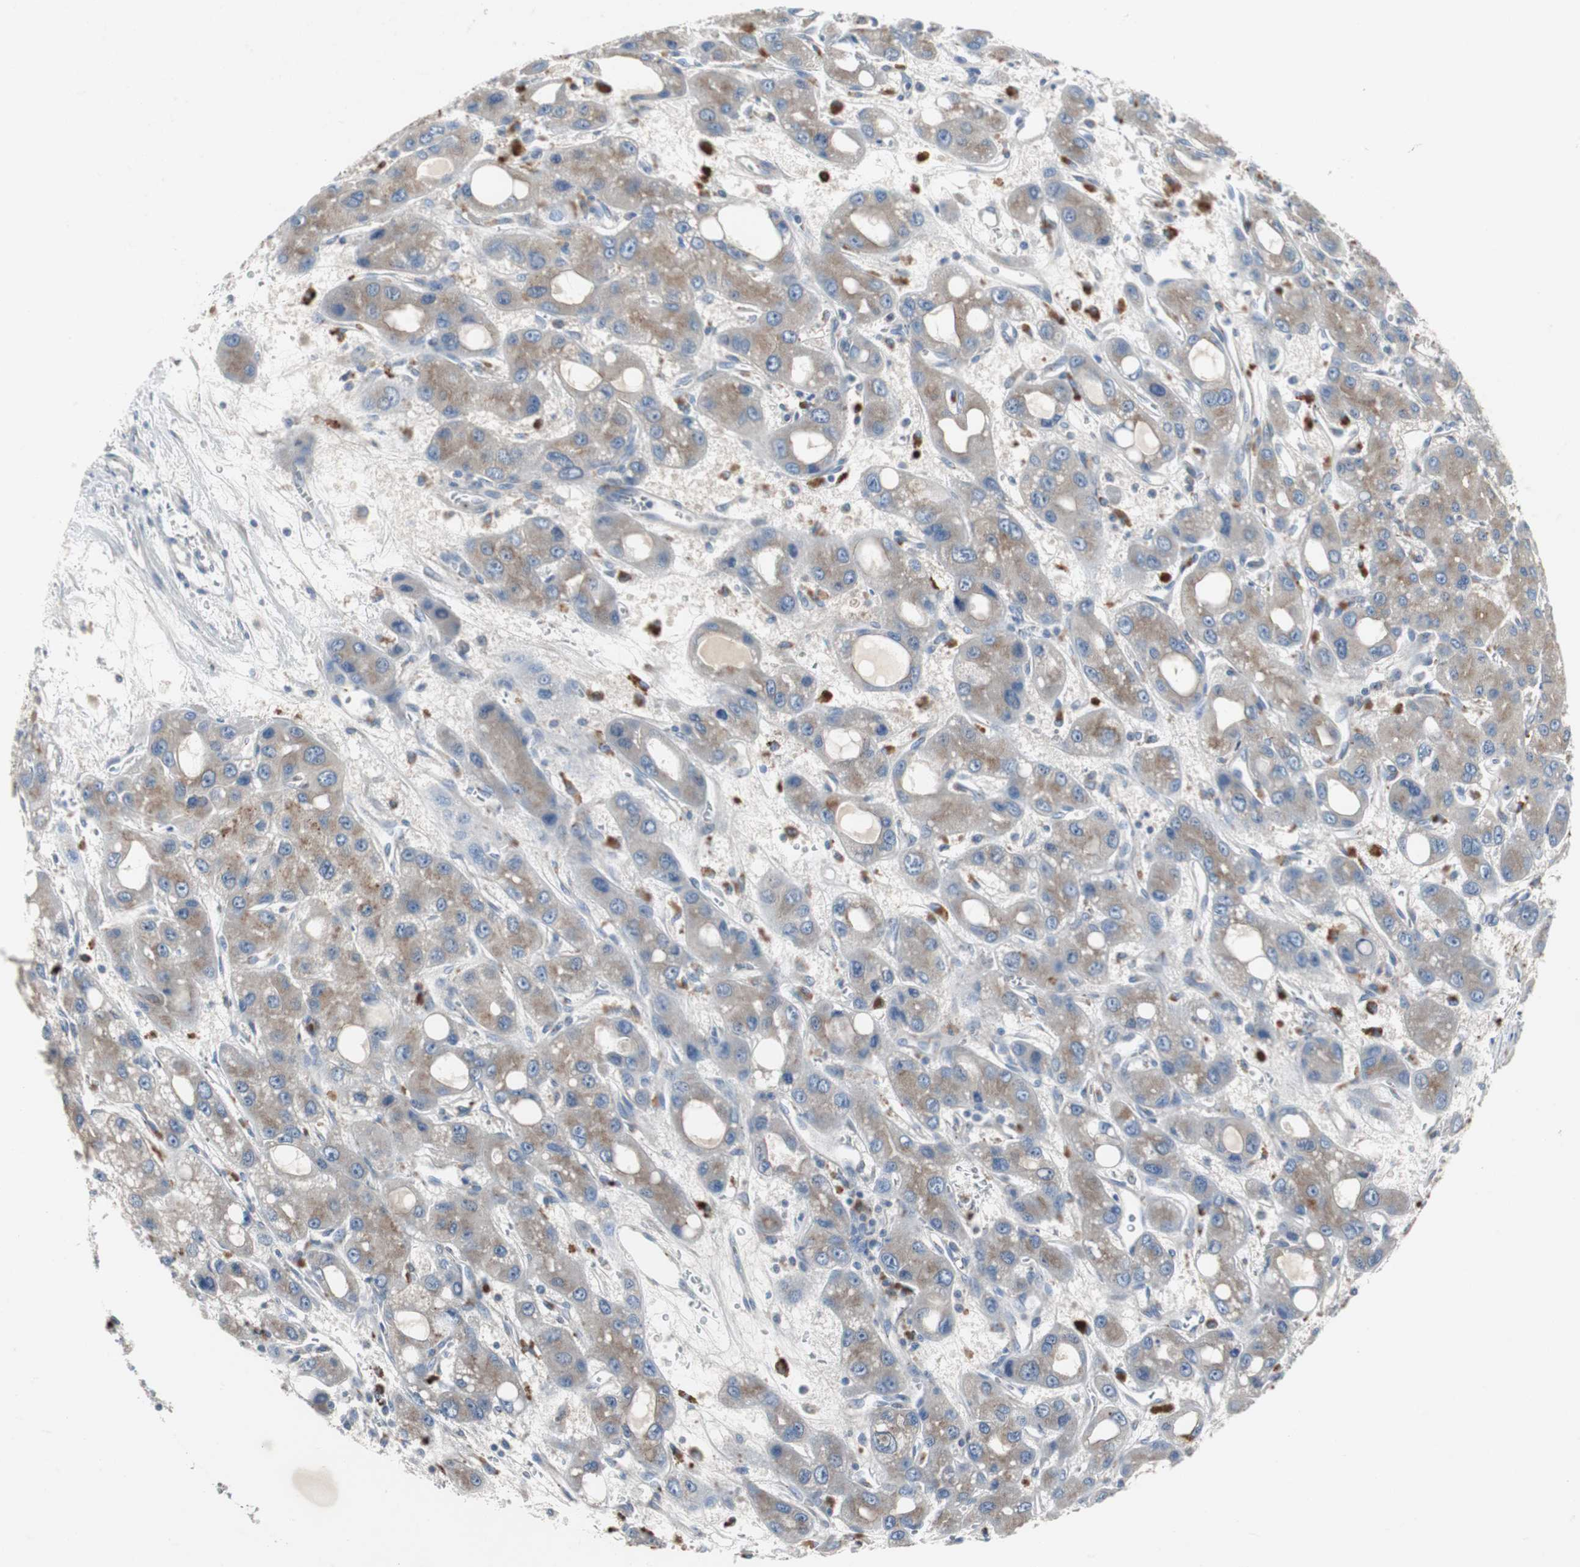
{"staining": {"intensity": "moderate", "quantity": ">75%", "location": "cytoplasmic/membranous"}, "tissue": "liver cancer", "cell_type": "Tumor cells", "image_type": "cancer", "snomed": [{"axis": "morphology", "description": "Carcinoma, Hepatocellular, NOS"}, {"axis": "topography", "description": "Liver"}], "caption": "Liver cancer (hepatocellular carcinoma) tissue displays moderate cytoplasmic/membranous expression in approximately >75% of tumor cells (DAB IHC, brown staining for protein, blue staining for nuclei).", "gene": "CALB2", "patient": {"sex": "male", "age": 55}}